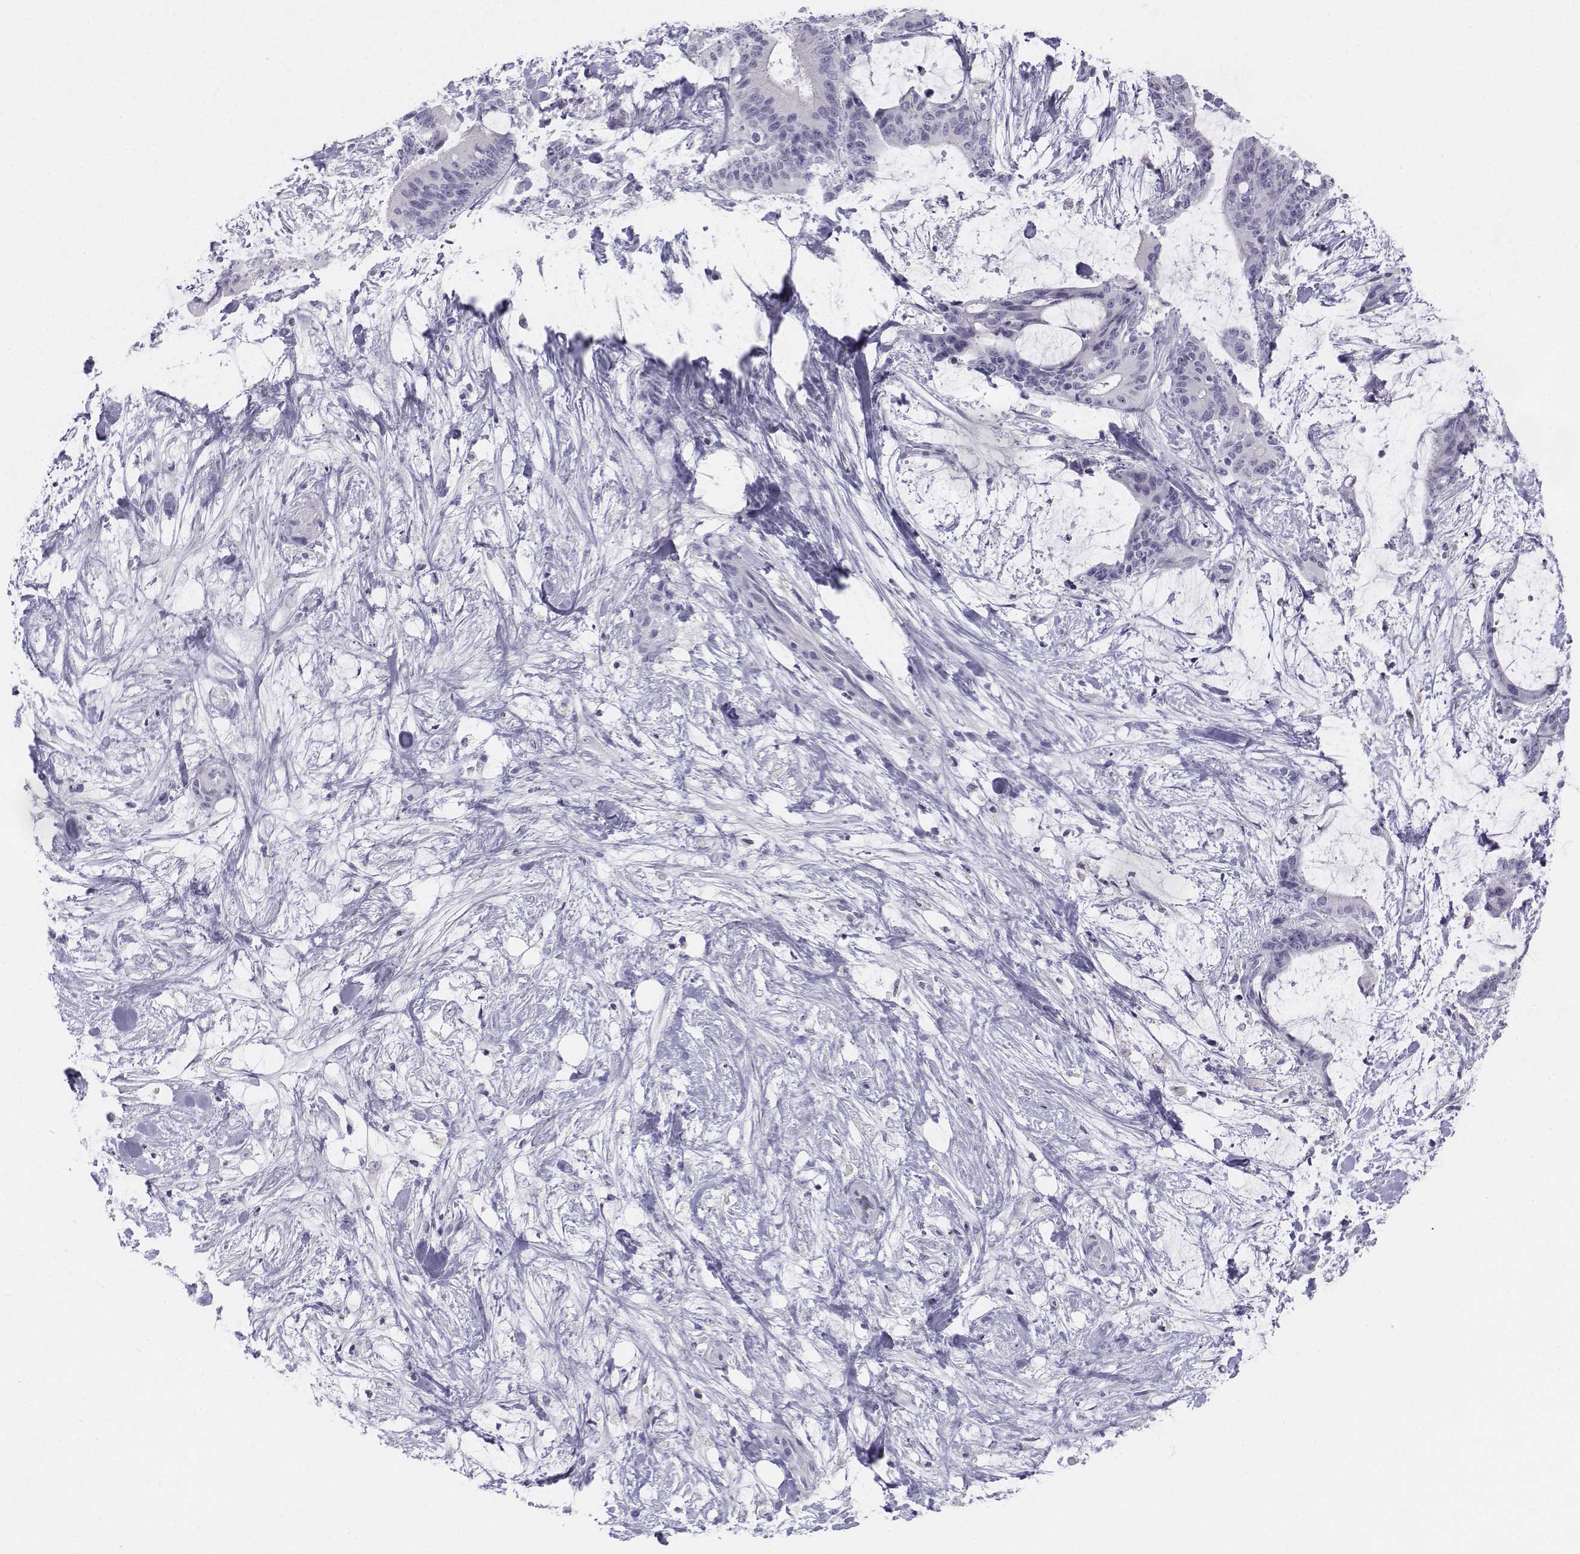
{"staining": {"intensity": "negative", "quantity": "none", "location": "none"}, "tissue": "liver cancer", "cell_type": "Tumor cells", "image_type": "cancer", "snomed": [{"axis": "morphology", "description": "Cholangiocarcinoma"}, {"axis": "topography", "description": "Liver"}], "caption": "Liver cholangiocarcinoma was stained to show a protein in brown. There is no significant expression in tumor cells. (DAB (3,3'-diaminobenzidine) IHC visualized using brightfield microscopy, high magnification).", "gene": "TH", "patient": {"sex": "female", "age": 73}}